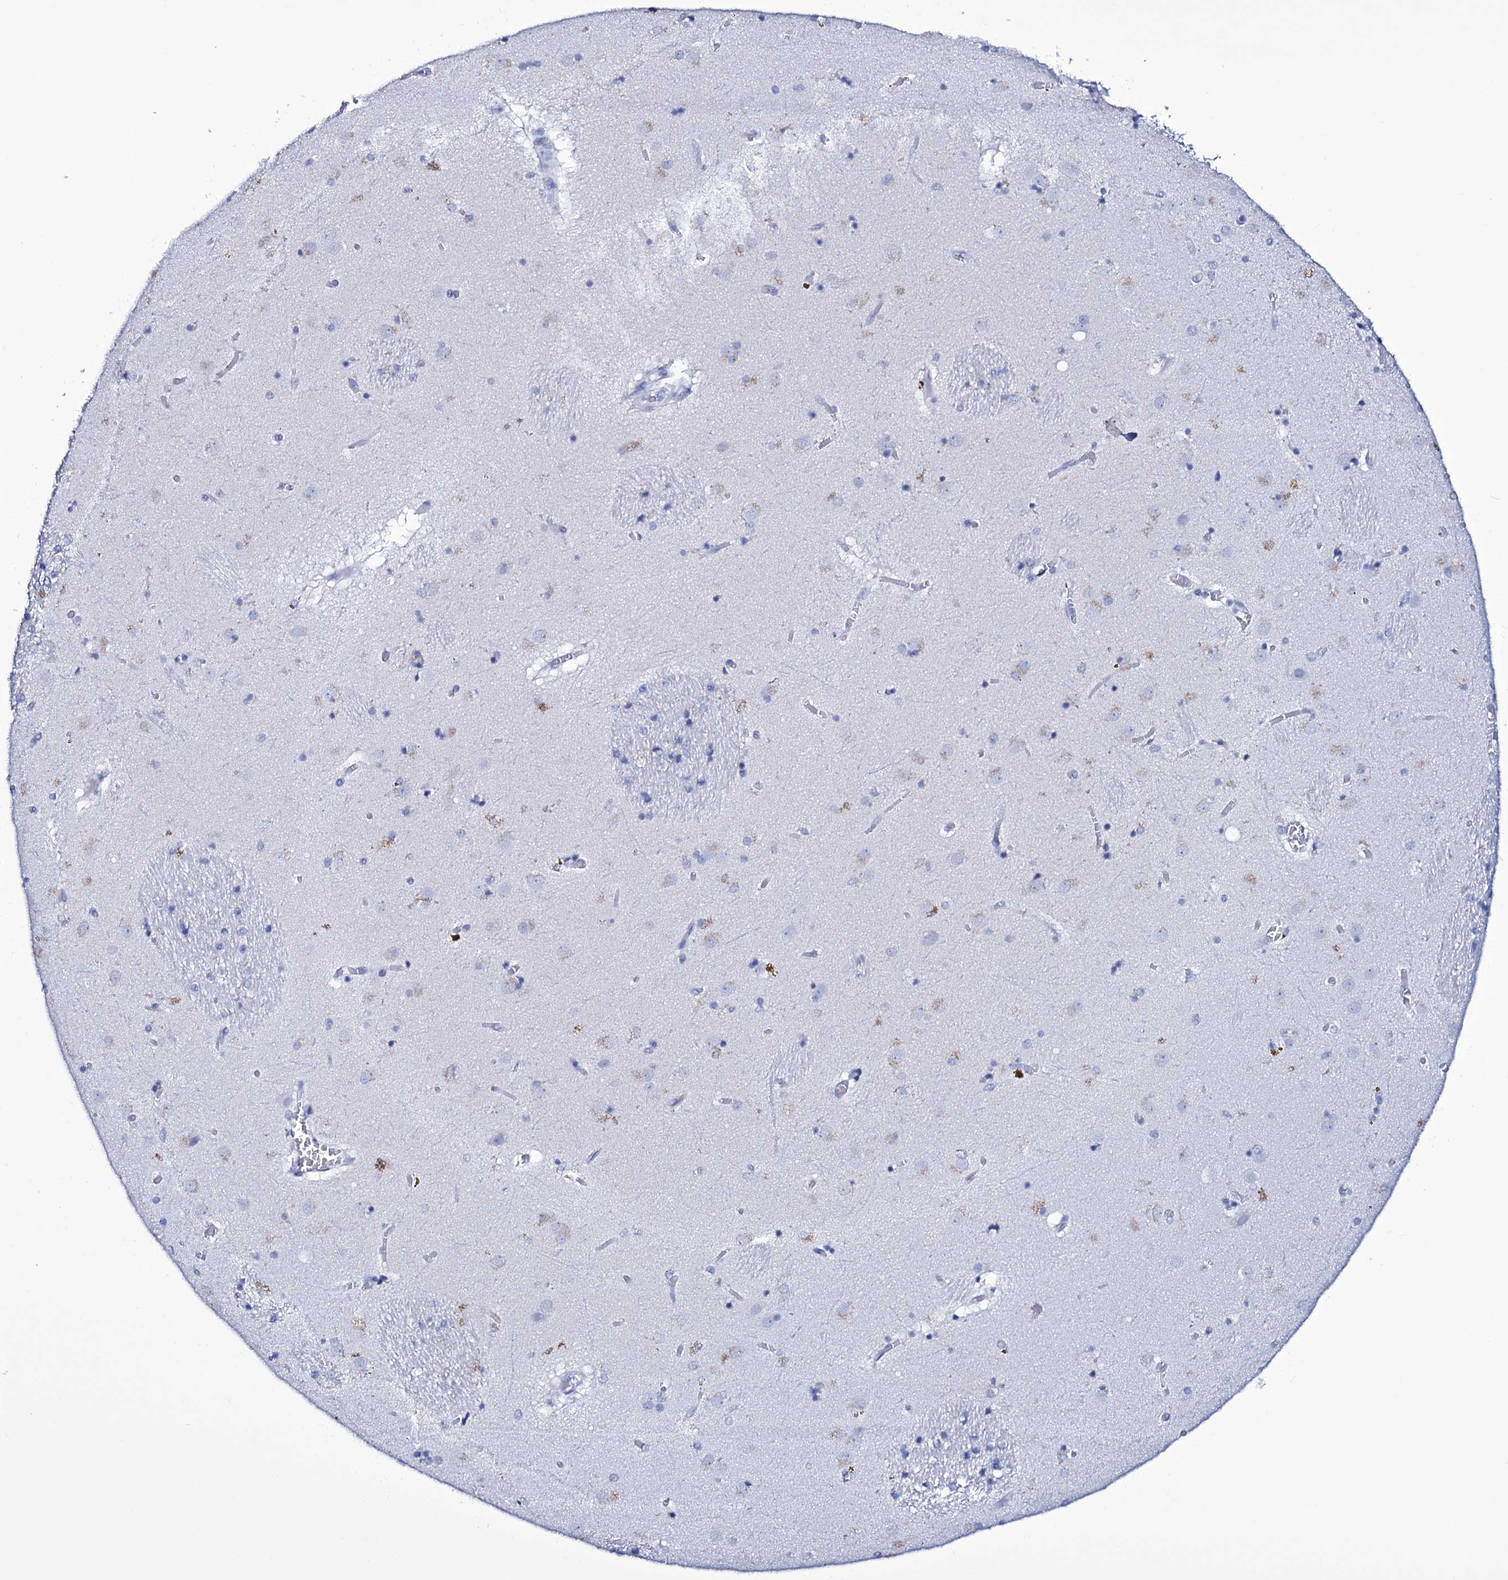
{"staining": {"intensity": "negative", "quantity": "none", "location": "none"}, "tissue": "caudate", "cell_type": "Glial cells", "image_type": "normal", "snomed": [{"axis": "morphology", "description": "Normal tissue, NOS"}, {"axis": "topography", "description": "Lateral ventricle wall"}], "caption": "Immunohistochemical staining of normal caudate demonstrates no significant expression in glial cells.", "gene": "ITPRID2", "patient": {"sex": "male", "age": 70}}